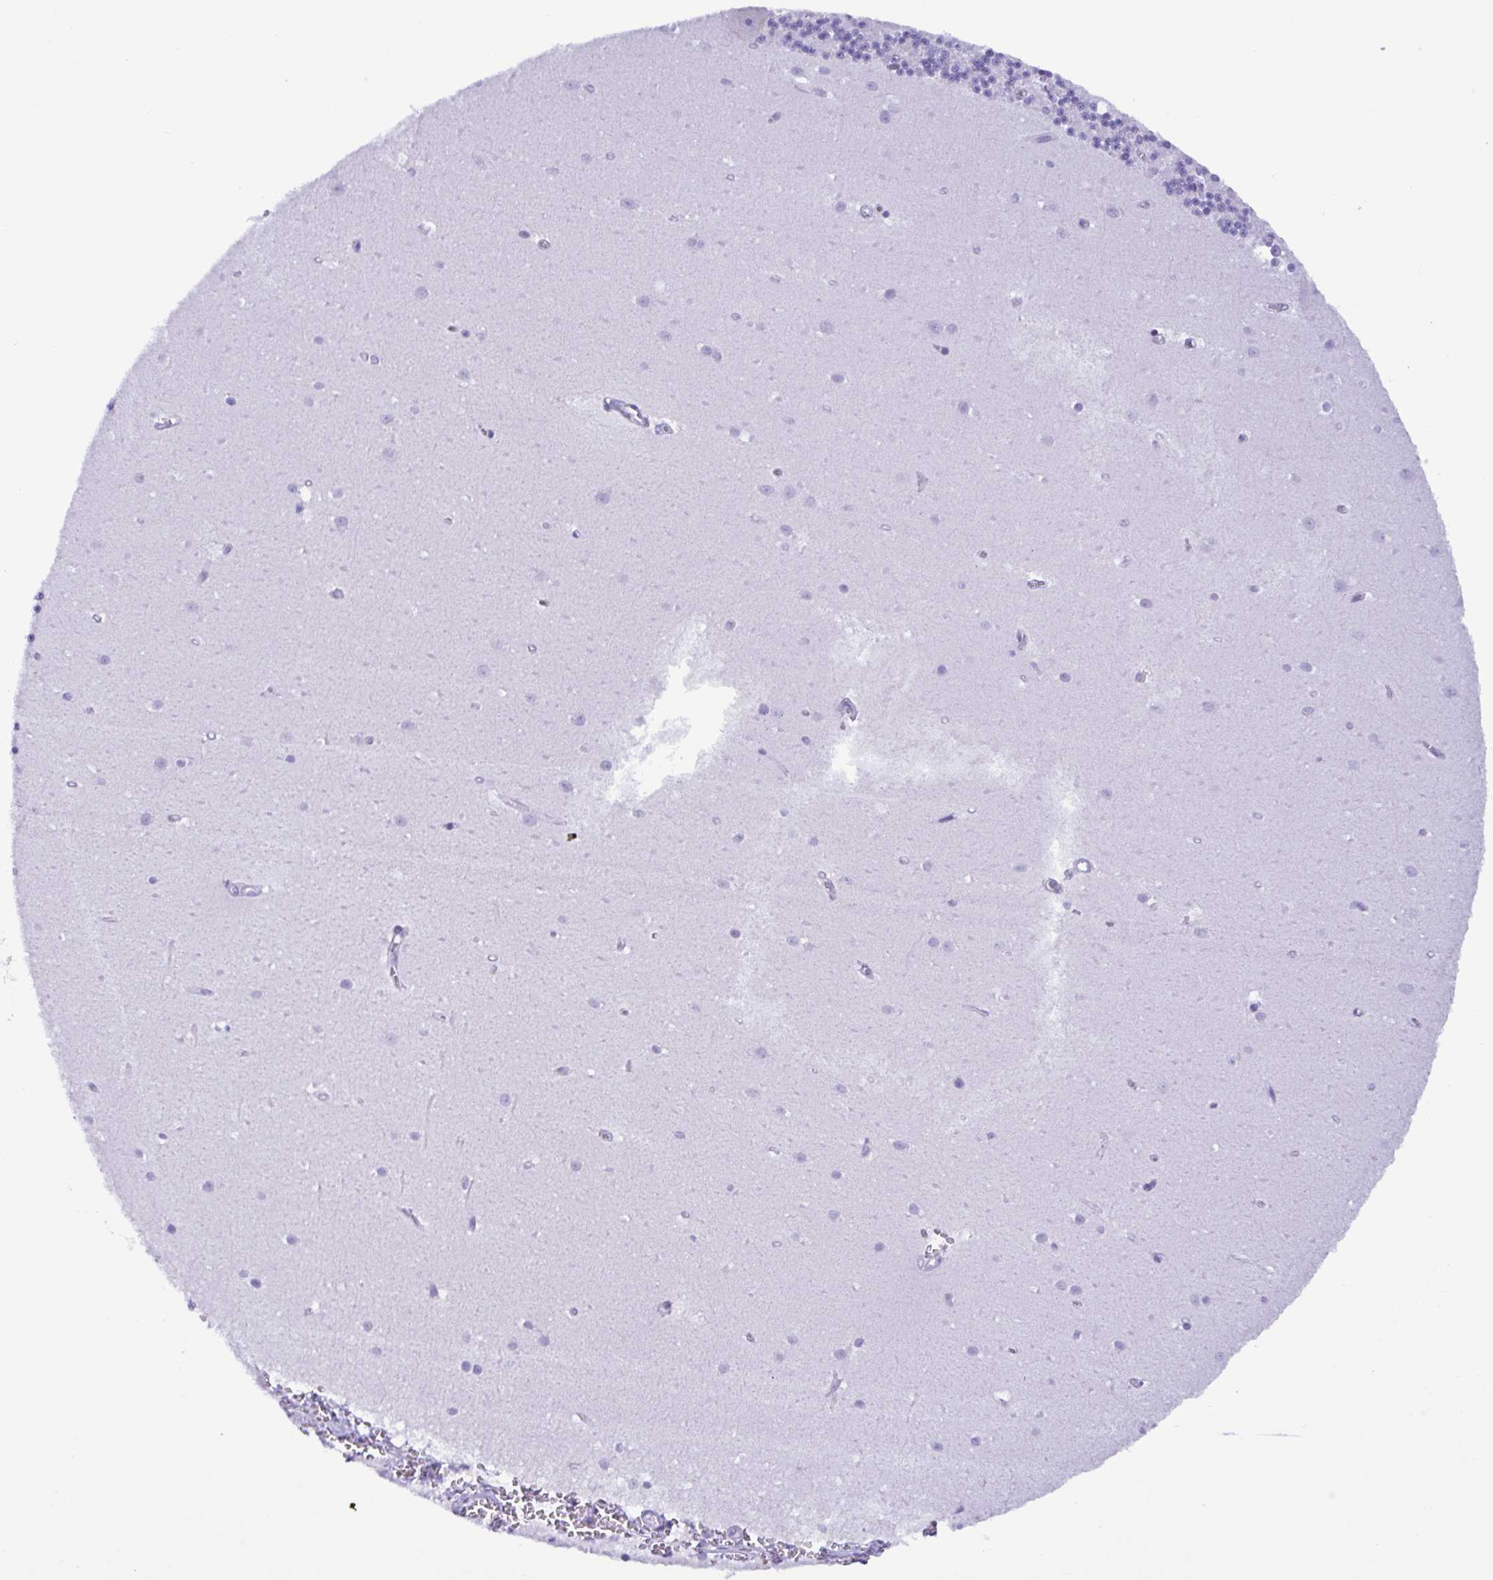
{"staining": {"intensity": "negative", "quantity": "none", "location": "none"}, "tissue": "cerebellum", "cell_type": "Cells in granular layer", "image_type": "normal", "snomed": [{"axis": "morphology", "description": "Normal tissue, NOS"}, {"axis": "topography", "description": "Cerebellum"}], "caption": "This is an IHC micrograph of normal cerebellum. There is no positivity in cells in granular layer.", "gene": "TNNI3", "patient": {"sex": "male", "age": 54}}